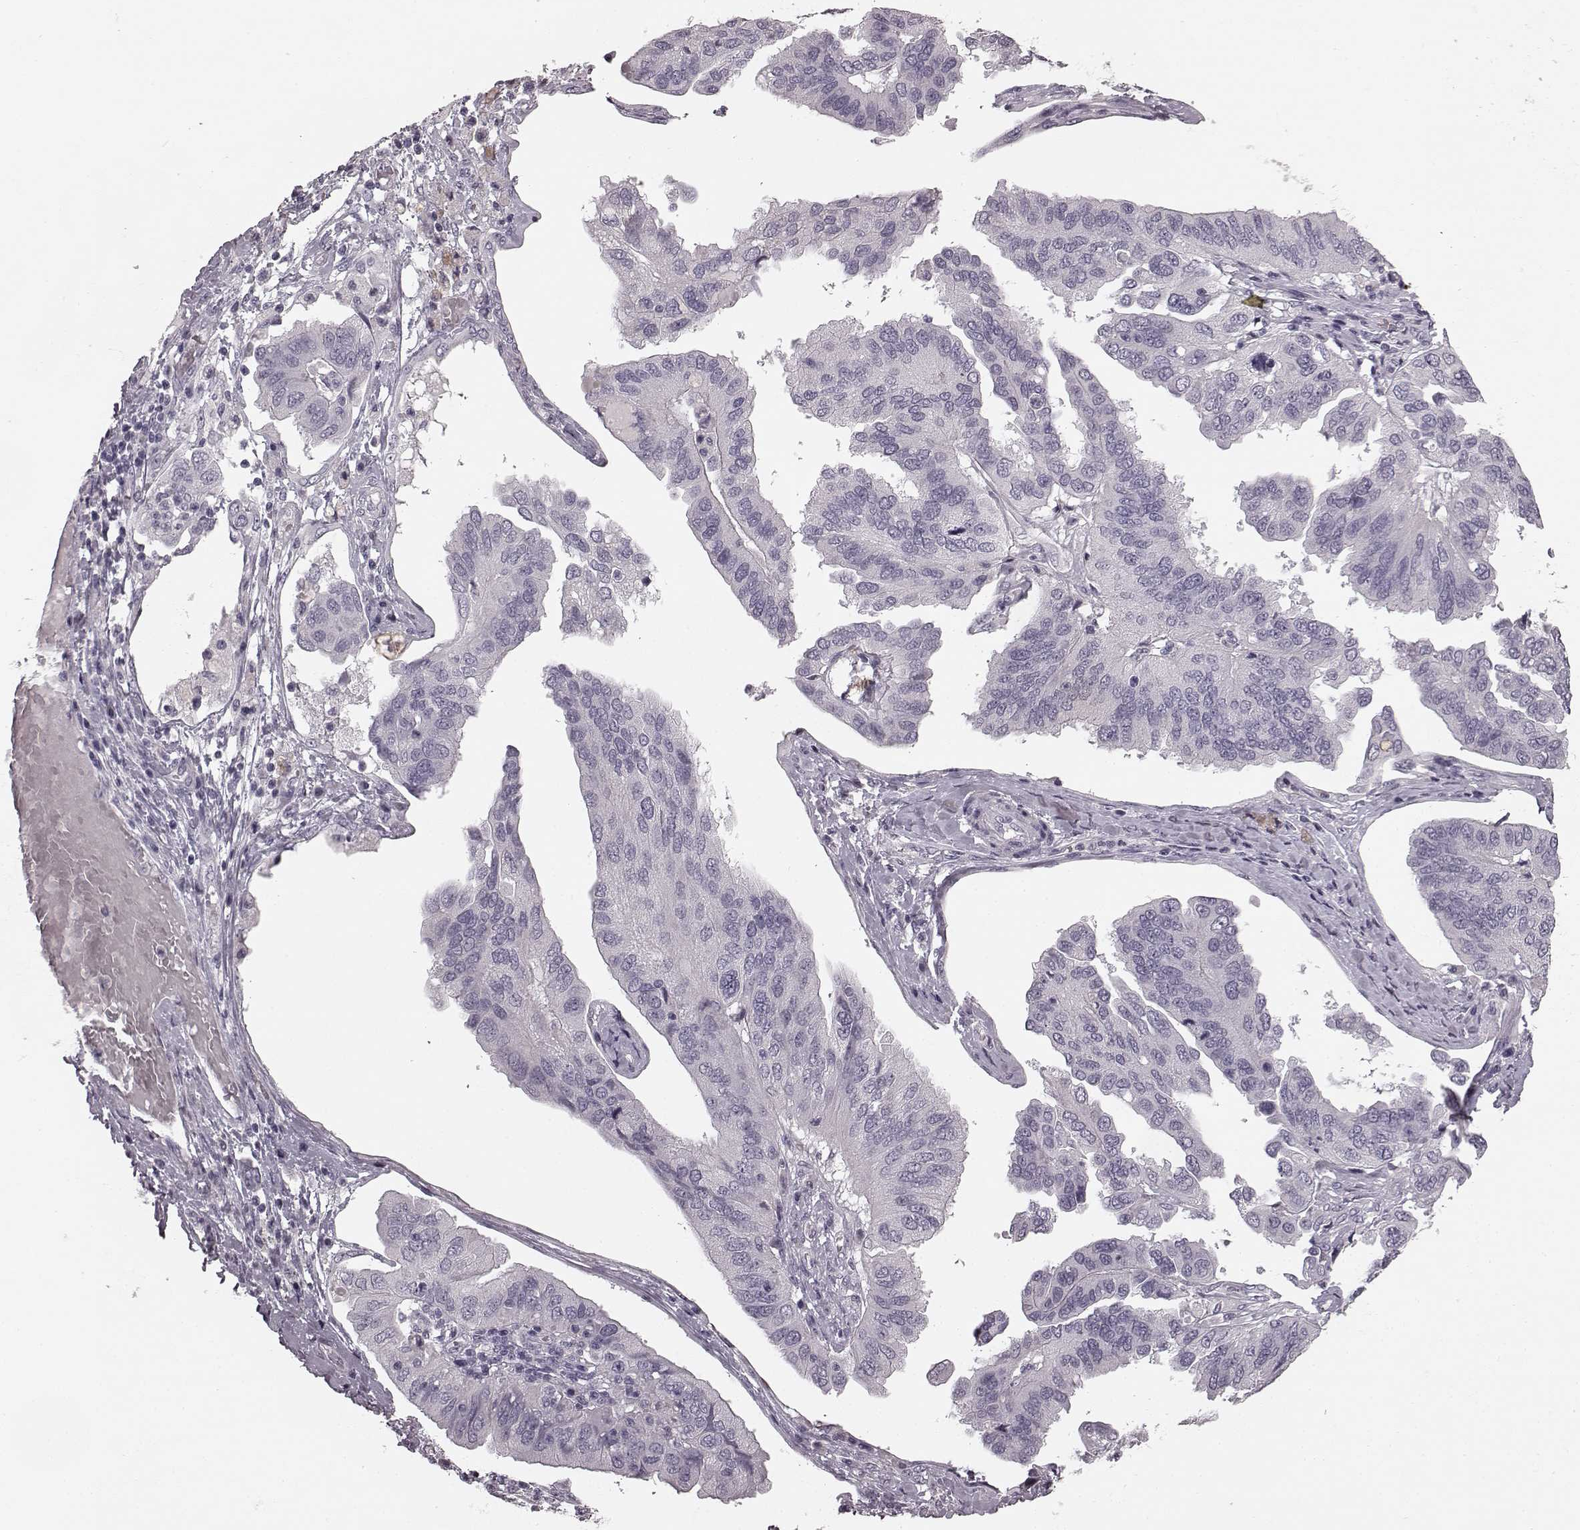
{"staining": {"intensity": "negative", "quantity": "none", "location": "none"}, "tissue": "ovarian cancer", "cell_type": "Tumor cells", "image_type": "cancer", "snomed": [{"axis": "morphology", "description": "Cystadenocarcinoma, serous, NOS"}, {"axis": "topography", "description": "Ovary"}], "caption": "Photomicrograph shows no significant protein expression in tumor cells of ovarian cancer (serous cystadenocarcinoma).", "gene": "RIT2", "patient": {"sex": "female", "age": 79}}